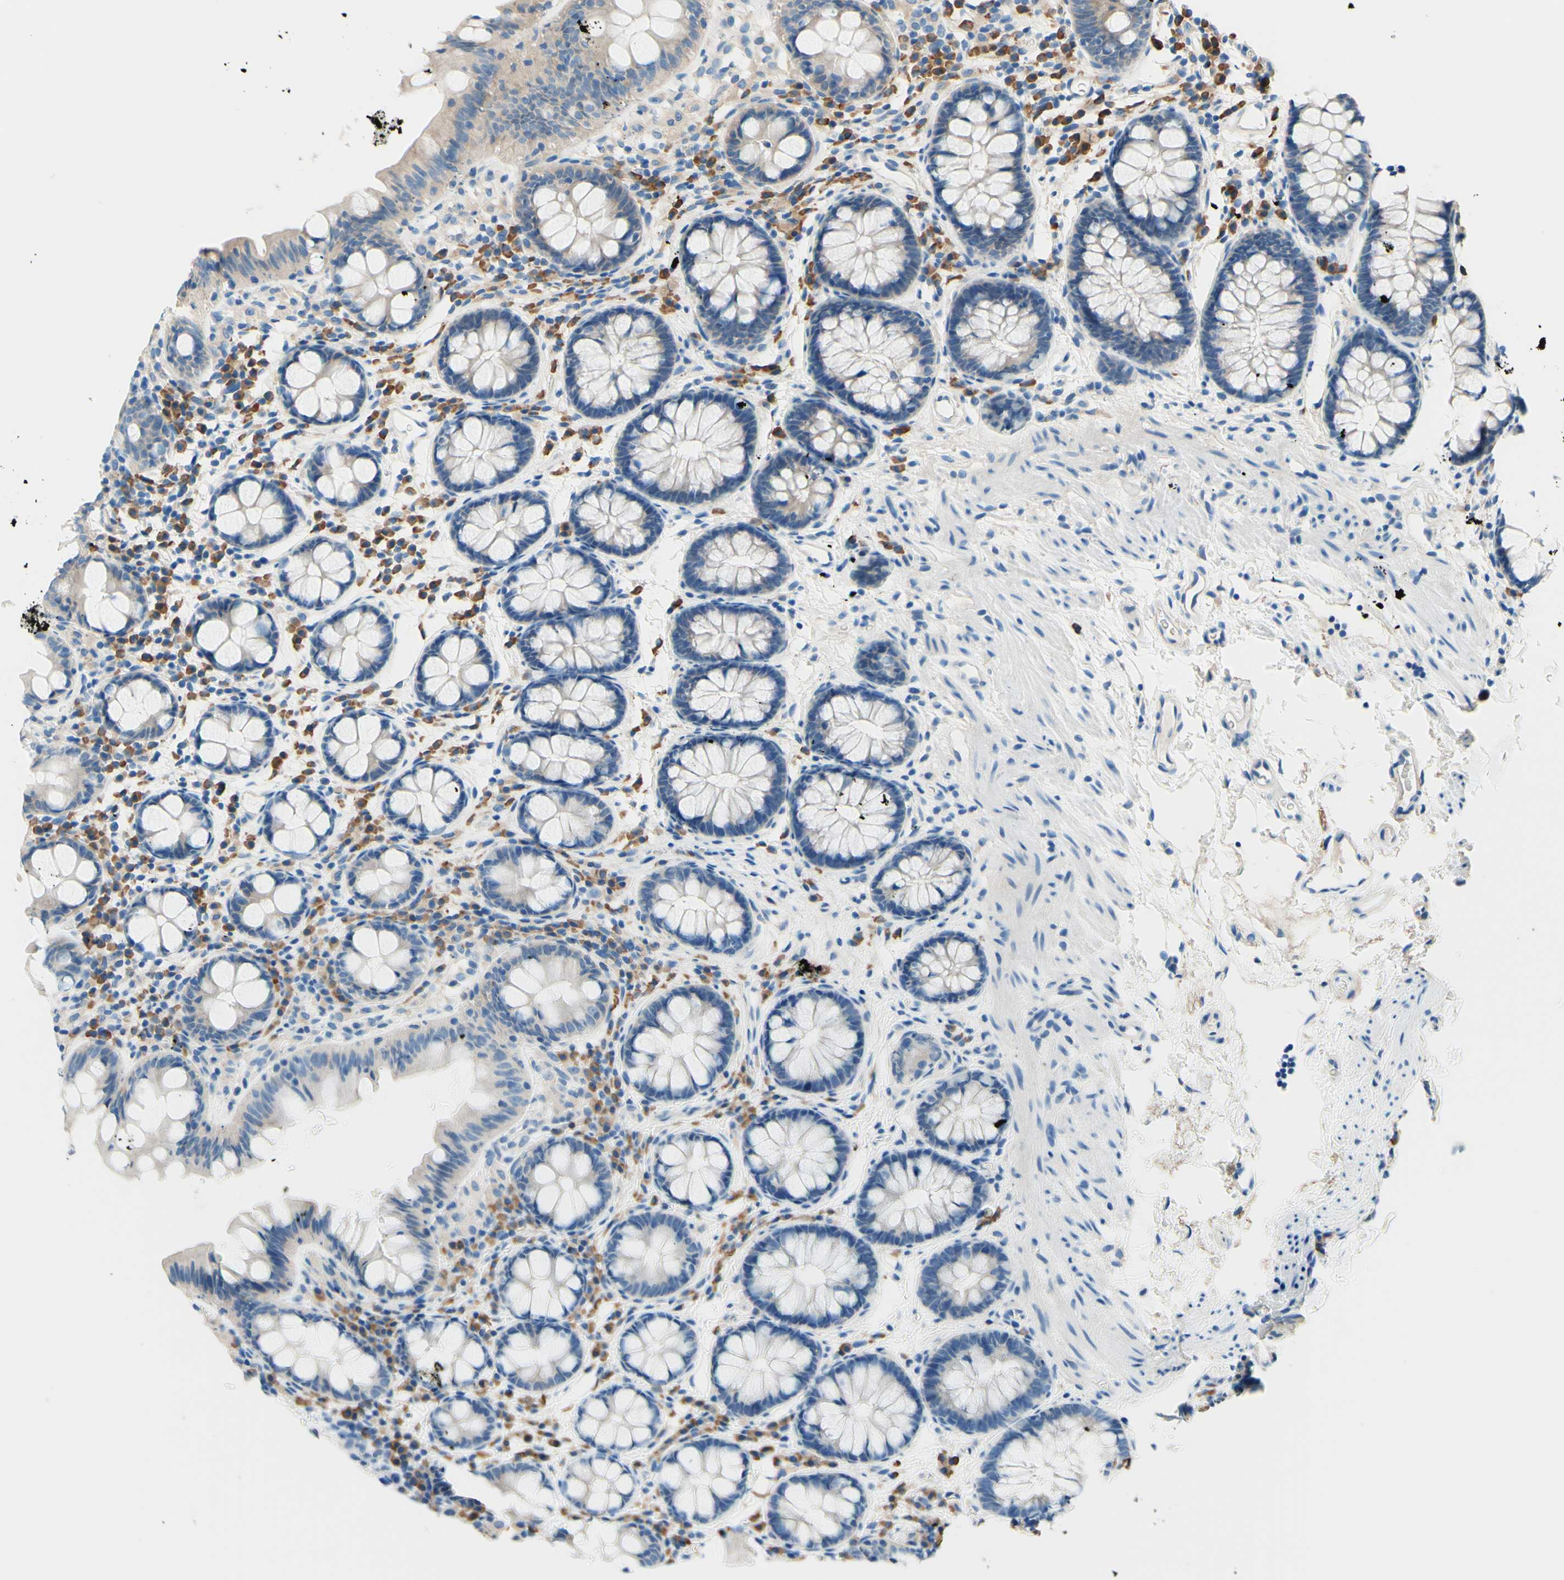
{"staining": {"intensity": "negative", "quantity": "none", "location": "none"}, "tissue": "colon", "cell_type": "Endothelial cells", "image_type": "normal", "snomed": [{"axis": "morphology", "description": "Normal tissue, NOS"}, {"axis": "topography", "description": "Colon"}], "caption": "This is a micrograph of immunohistochemistry staining of benign colon, which shows no expression in endothelial cells.", "gene": "PASD1", "patient": {"sex": "female", "age": 80}}